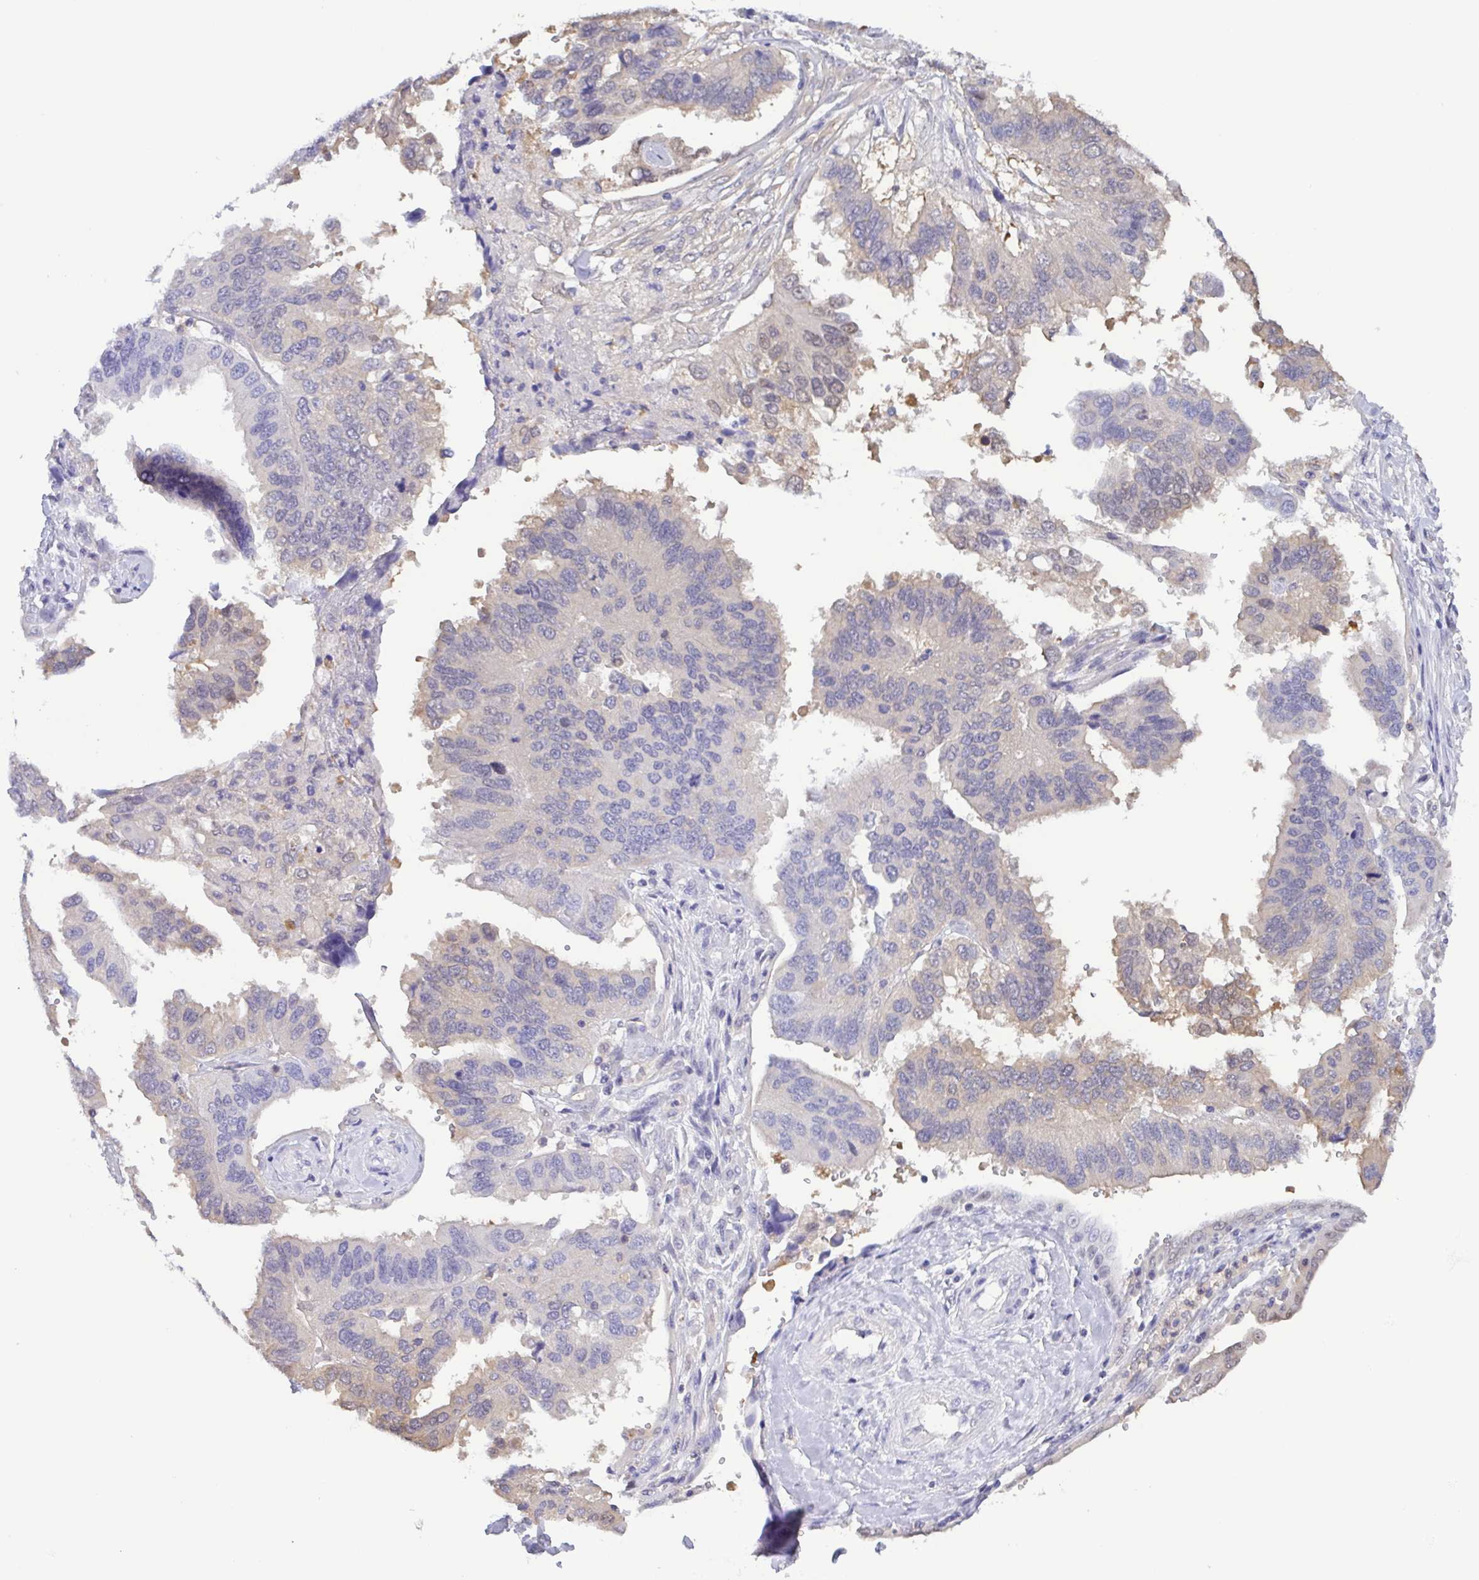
{"staining": {"intensity": "weak", "quantity": "<25%", "location": "cytoplasmic/membranous"}, "tissue": "ovarian cancer", "cell_type": "Tumor cells", "image_type": "cancer", "snomed": [{"axis": "morphology", "description": "Cystadenocarcinoma, serous, NOS"}, {"axis": "topography", "description": "Ovary"}], "caption": "Immunohistochemical staining of human ovarian cancer (serous cystadenocarcinoma) demonstrates no significant positivity in tumor cells.", "gene": "LDHC", "patient": {"sex": "female", "age": 79}}